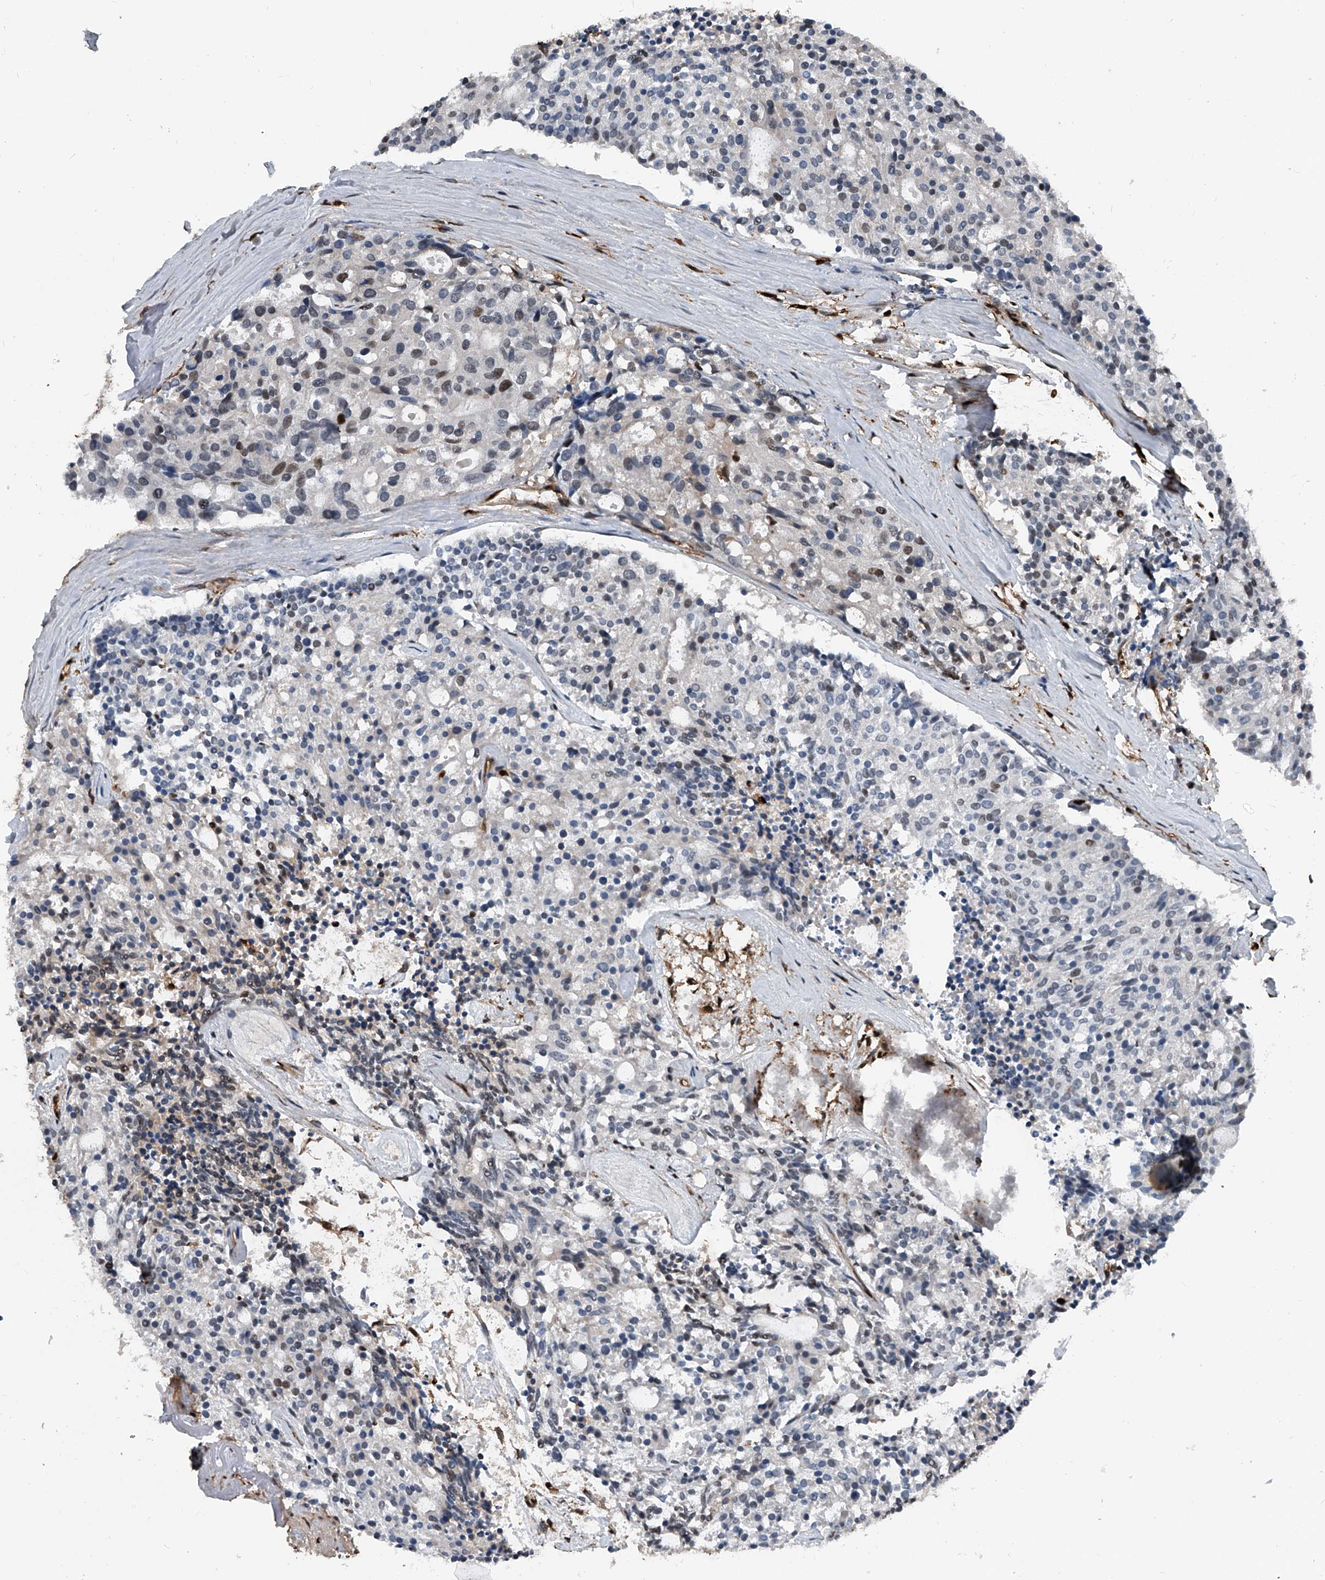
{"staining": {"intensity": "negative", "quantity": "none", "location": "none"}, "tissue": "carcinoid", "cell_type": "Tumor cells", "image_type": "cancer", "snomed": [{"axis": "morphology", "description": "Carcinoid, malignant, NOS"}, {"axis": "topography", "description": "Pancreas"}], "caption": "Tumor cells are negative for protein expression in human malignant carcinoid.", "gene": "FKBP5", "patient": {"sex": "female", "age": 54}}